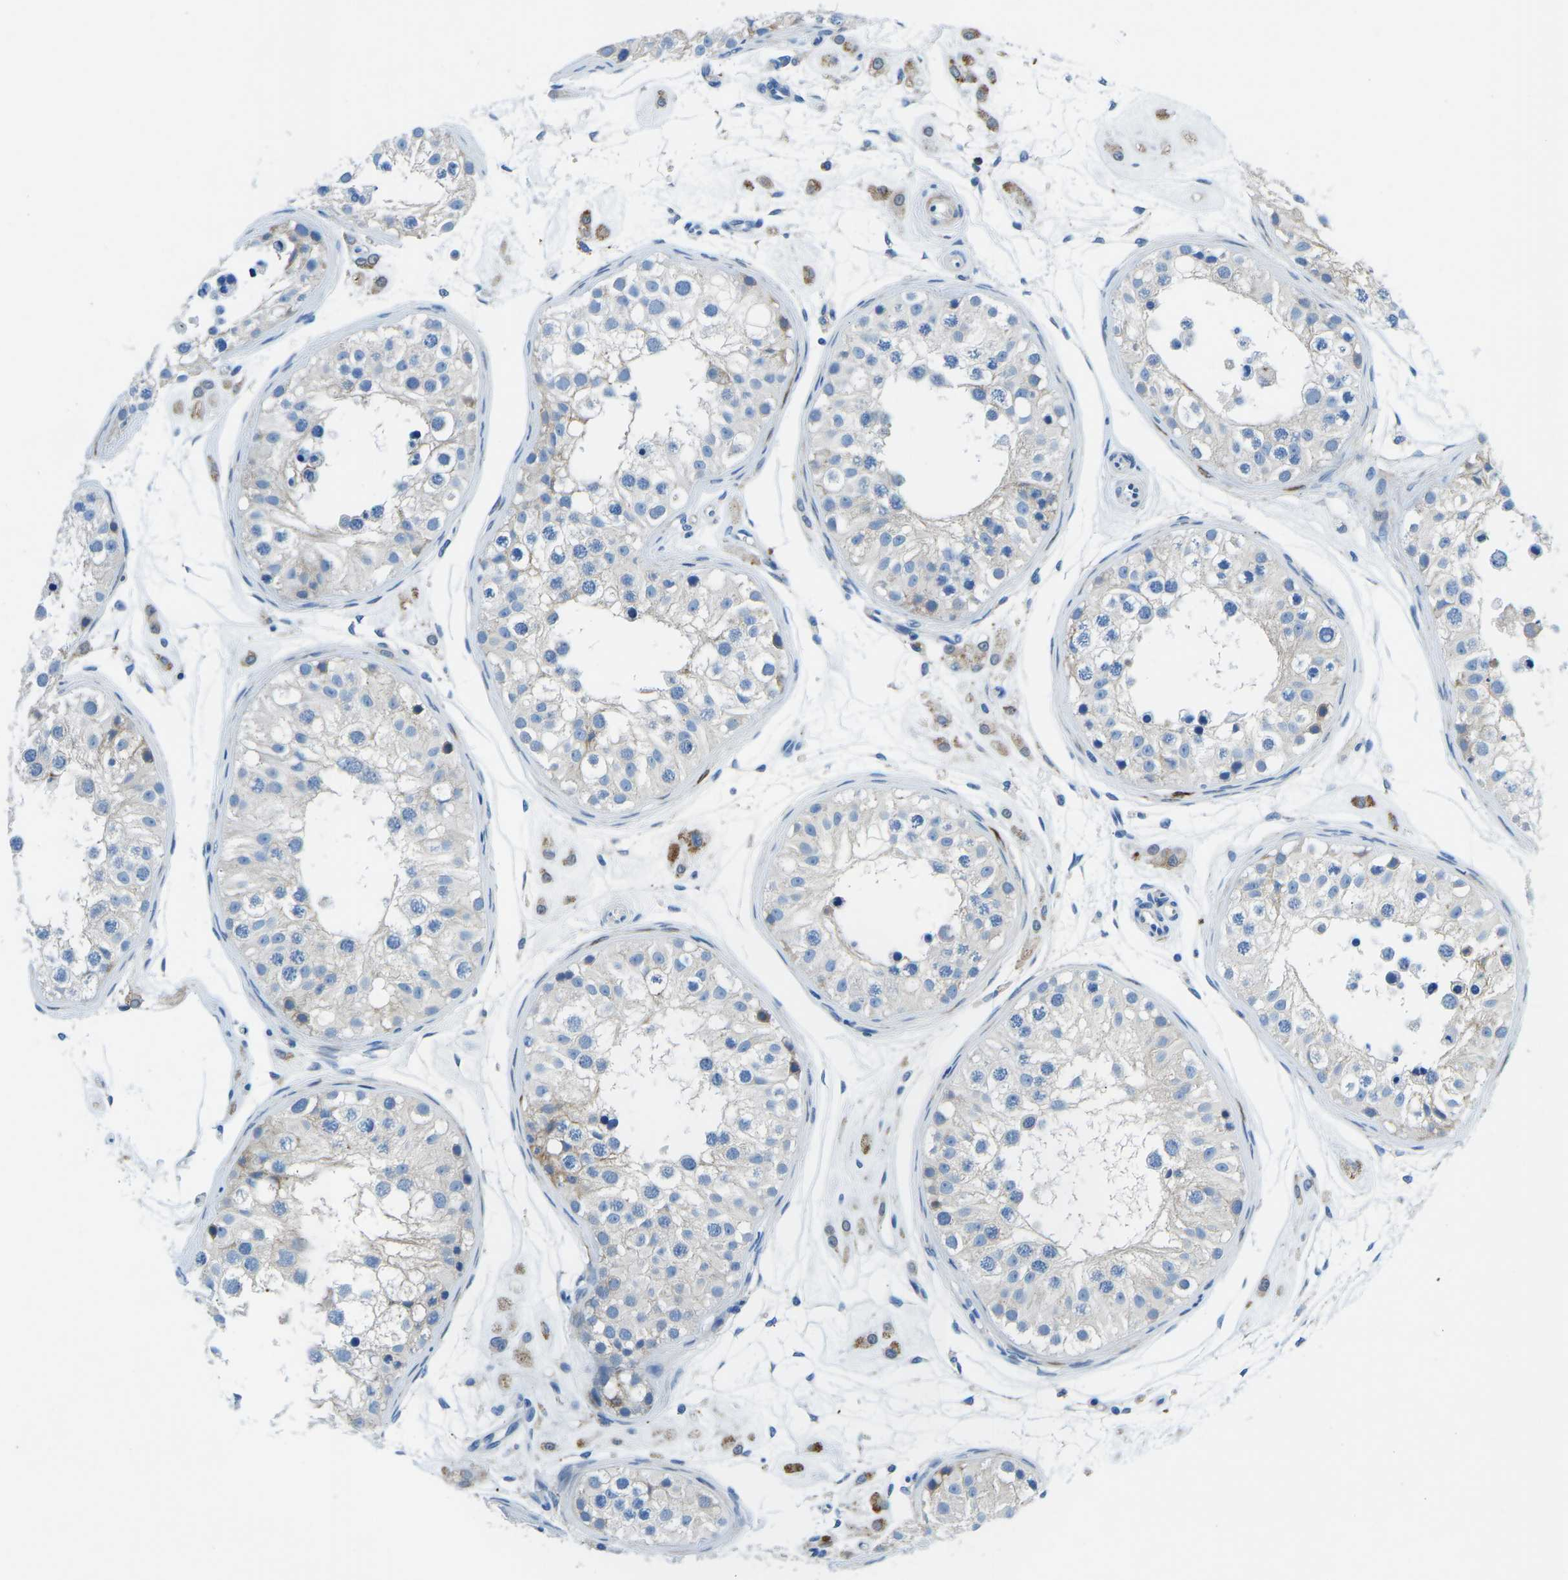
{"staining": {"intensity": "negative", "quantity": "none", "location": "none"}, "tissue": "testis", "cell_type": "Cells in seminiferous ducts", "image_type": "normal", "snomed": [{"axis": "morphology", "description": "Normal tissue, NOS"}, {"axis": "morphology", "description": "Adenocarcinoma, metastatic, NOS"}, {"axis": "topography", "description": "Testis"}], "caption": "This is a image of IHC staining of normal testis, which shows no staining in cells in seminiferous ducts.", "gene": "MC4R", "patient": {"sex": "male", "age": 26}}